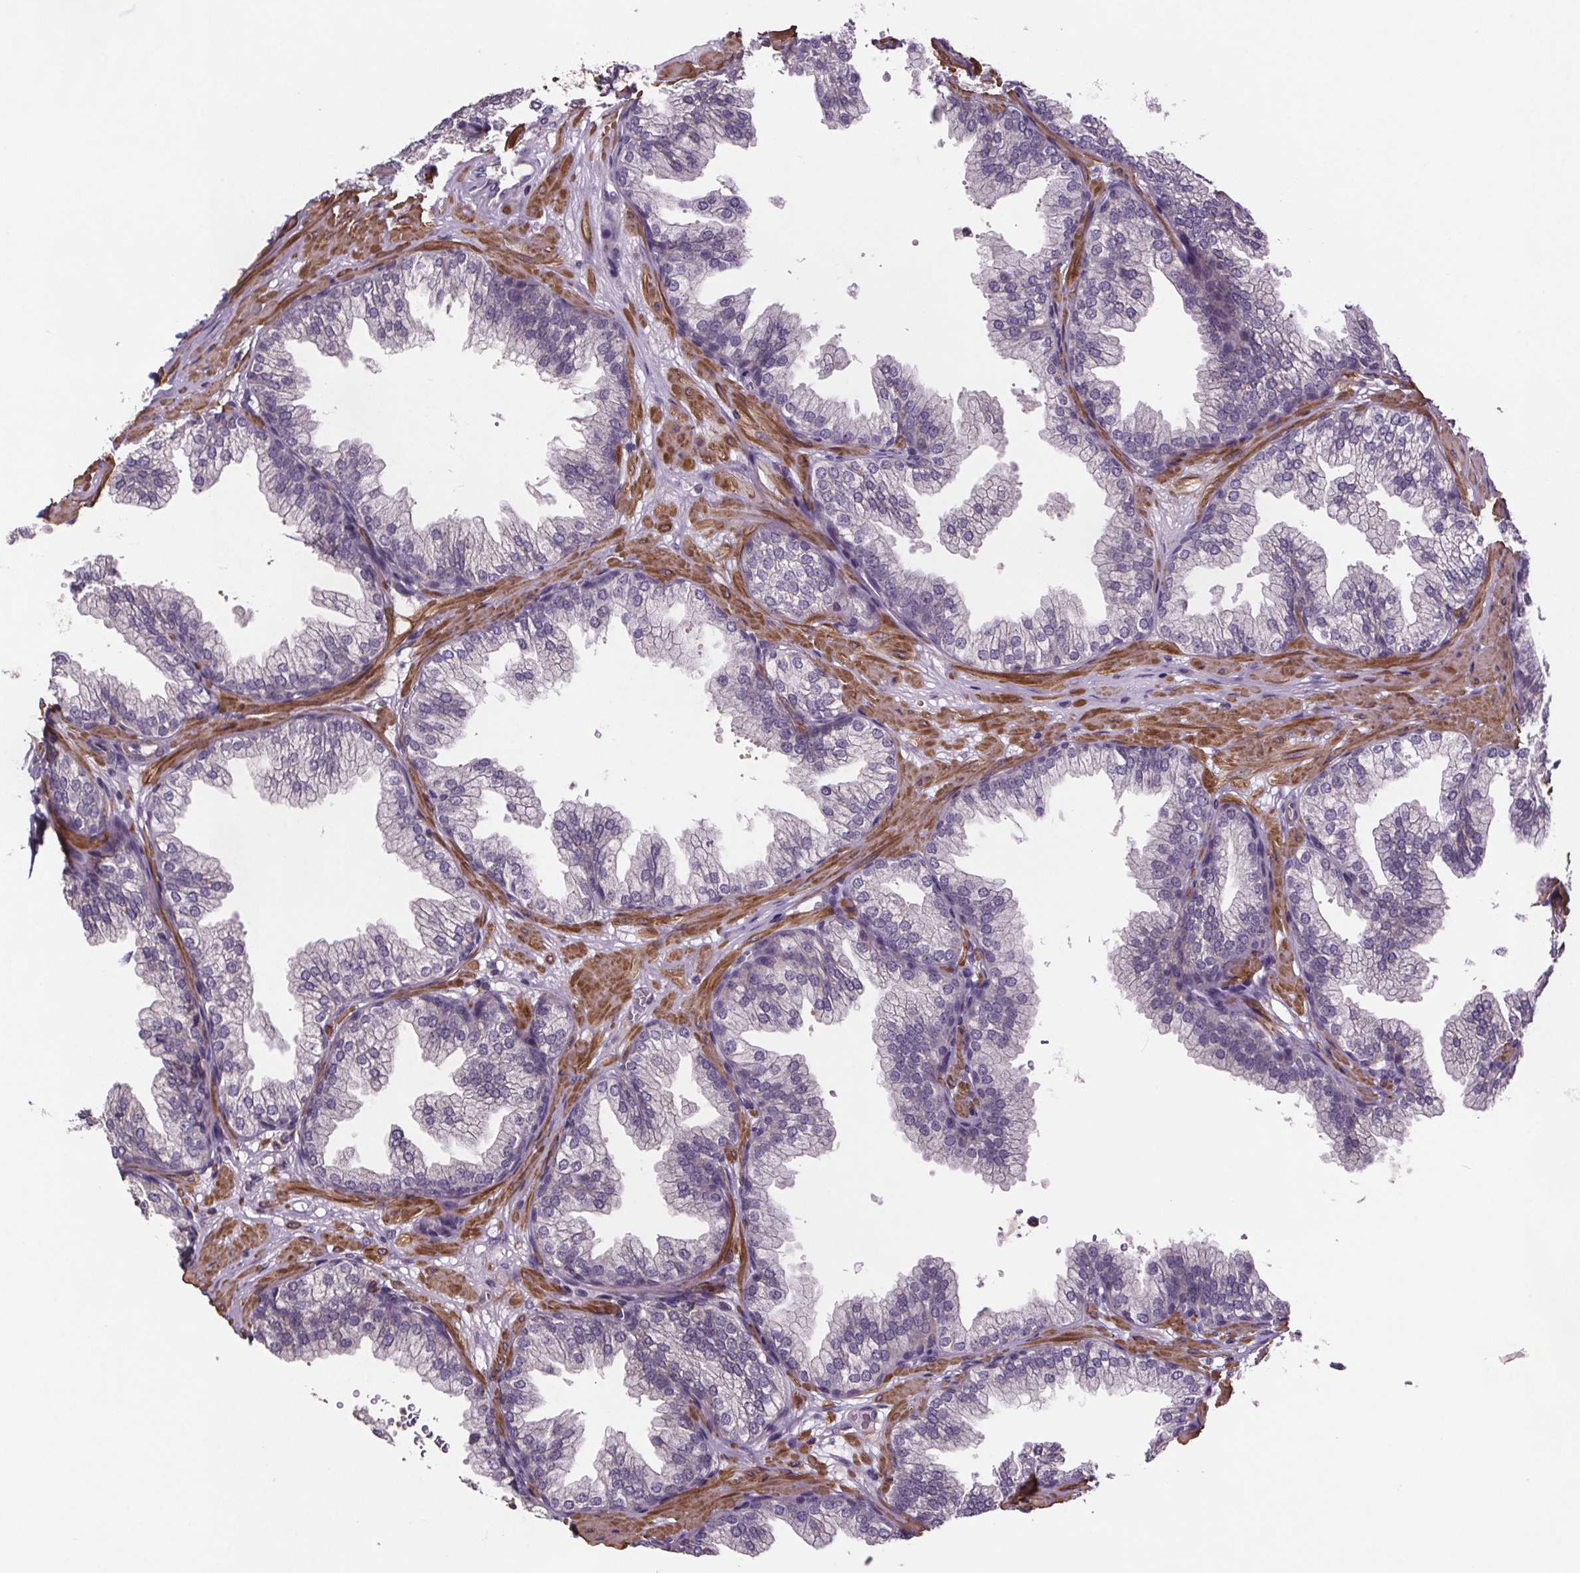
{"staining": {"intensity": "negative", "quantity": "none", "location": "none"}, "tissue": "prostate", "cell_type": "Glandular cells", "image_type": "normal", "snomed": [{"axis": "morphology", "description": "Normal tissue, NOS"}, {"axis": "topography", "description": "Prostate"}], "caption": "Image shows no significant protein staining in glandular cells of normal prostate.", "gene": "CLN3", "patient": {"sex": "male", "age": 37}}